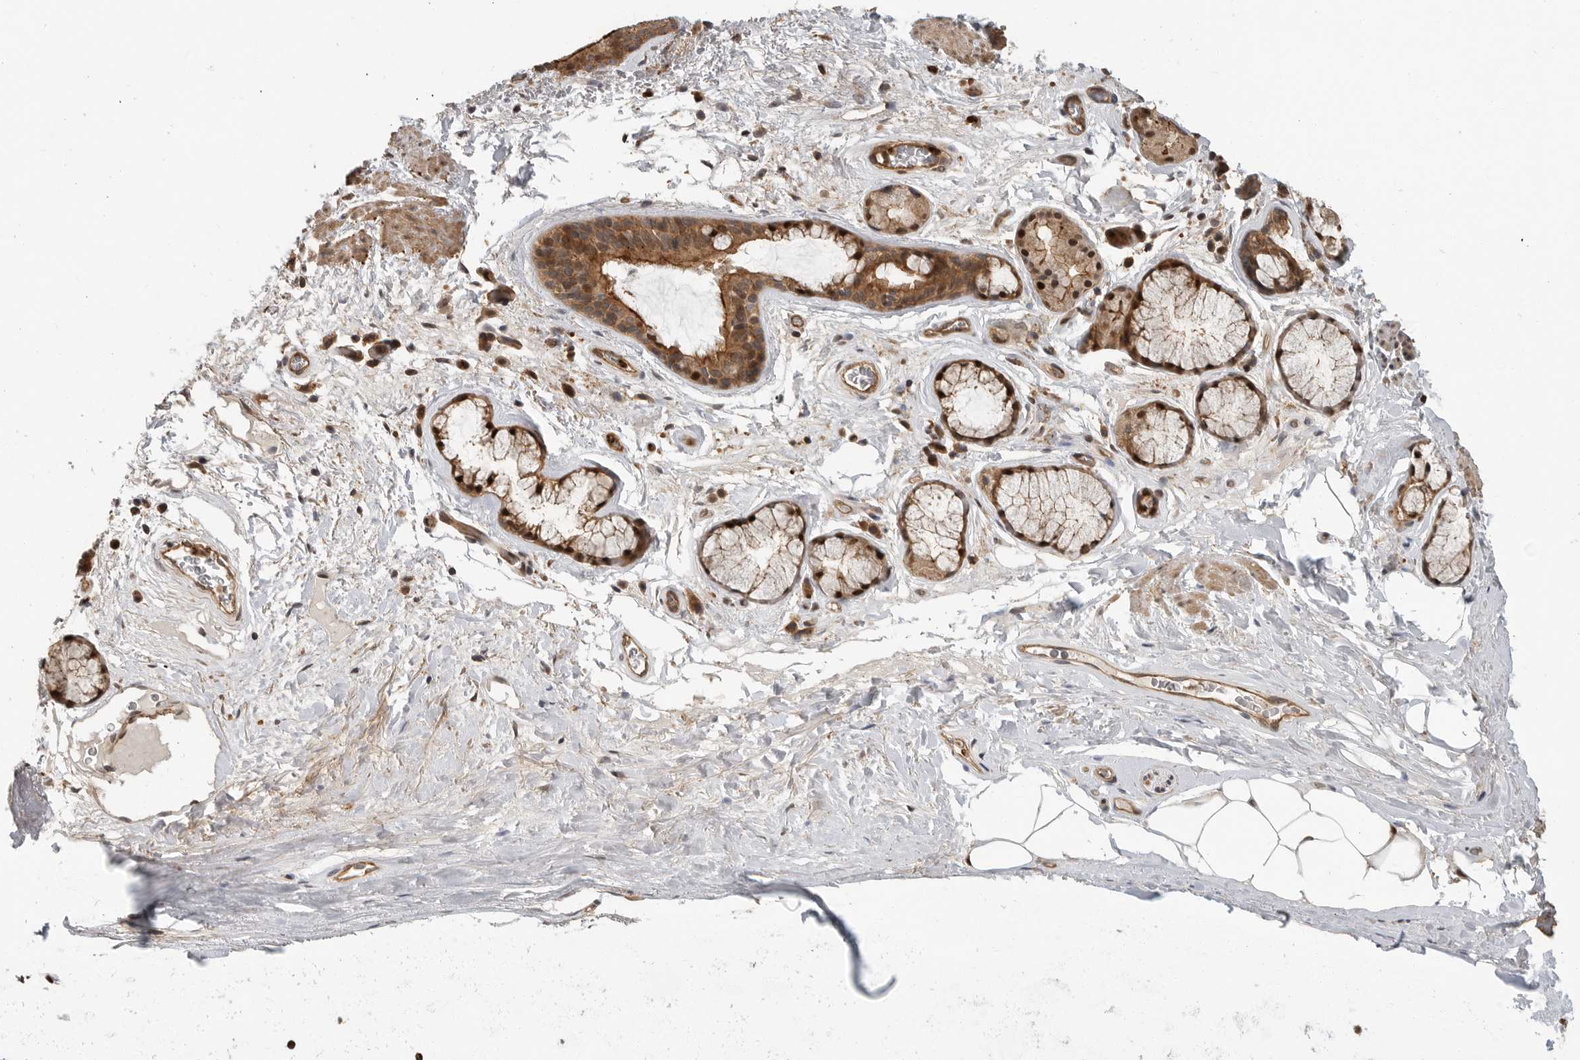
{"staining": {"intensity": "strong", "quantity": ">75%", "location": "cytoplasmic/membranous,nuclear"}, "tissue": "bronchus", "cell_type": "Respiratory epithelial cells", "image_type": "normal", "snomed": [{"axis": "morphology", "description": "Normal tissue, NOS"}, {"axis": "topography", "description": "Cartilage tissue"}], "caption": "Approximately >75% of respiratory epithelial cells in benign human bronchus show strong cytoplasmic/membranous,nuclear protein positivity as visualized by brown immunohistochemical staining.", "gene": "STRAP", "patient": {"sex": "female", "age": 63}}